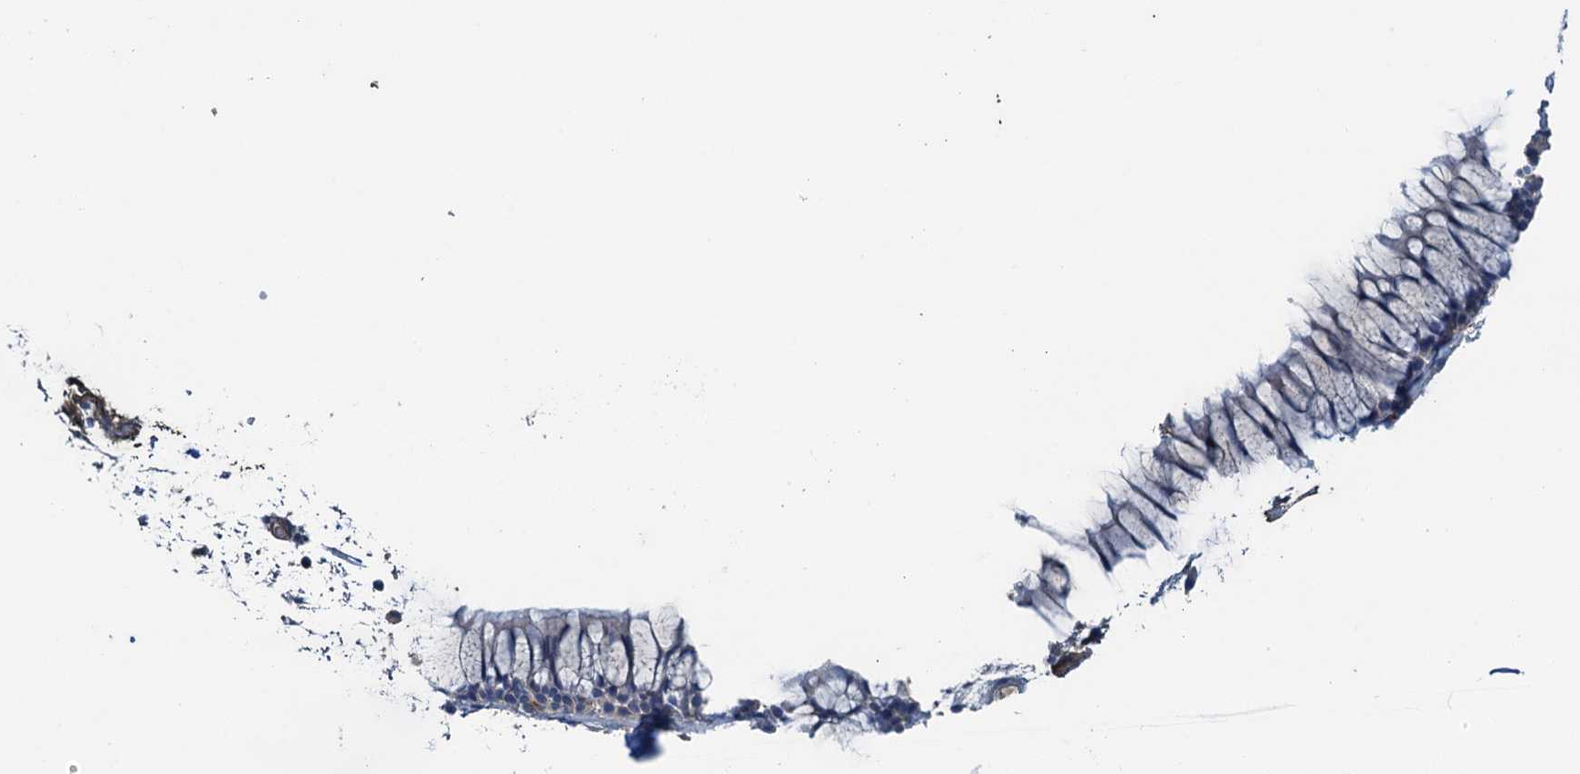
{"staining": {"intensity": "negative", "quantity": "none", "location": "none"}, "tissue": "nasopharynx", "cell_type": "Respiratory epithelial cells", "image_type": "normal", "snomed": [{"axis": "morphology", "description": "Normal tissue, NOS"}, {"axis": "morphology", "description": "Inflammation, NOS"}, {"axis": "morphology", "description": "Malignant melanoma, Metastatic site"}, {"axis": "topography", "description": "Nasopharynx"}], "caption": "DAB immunohistochemical staining of benign nasopharynx reveals no significant expression in respiratory epithelial cells.", "gene": "THAP10", "patient": {"sex": "male", "age": 70}}